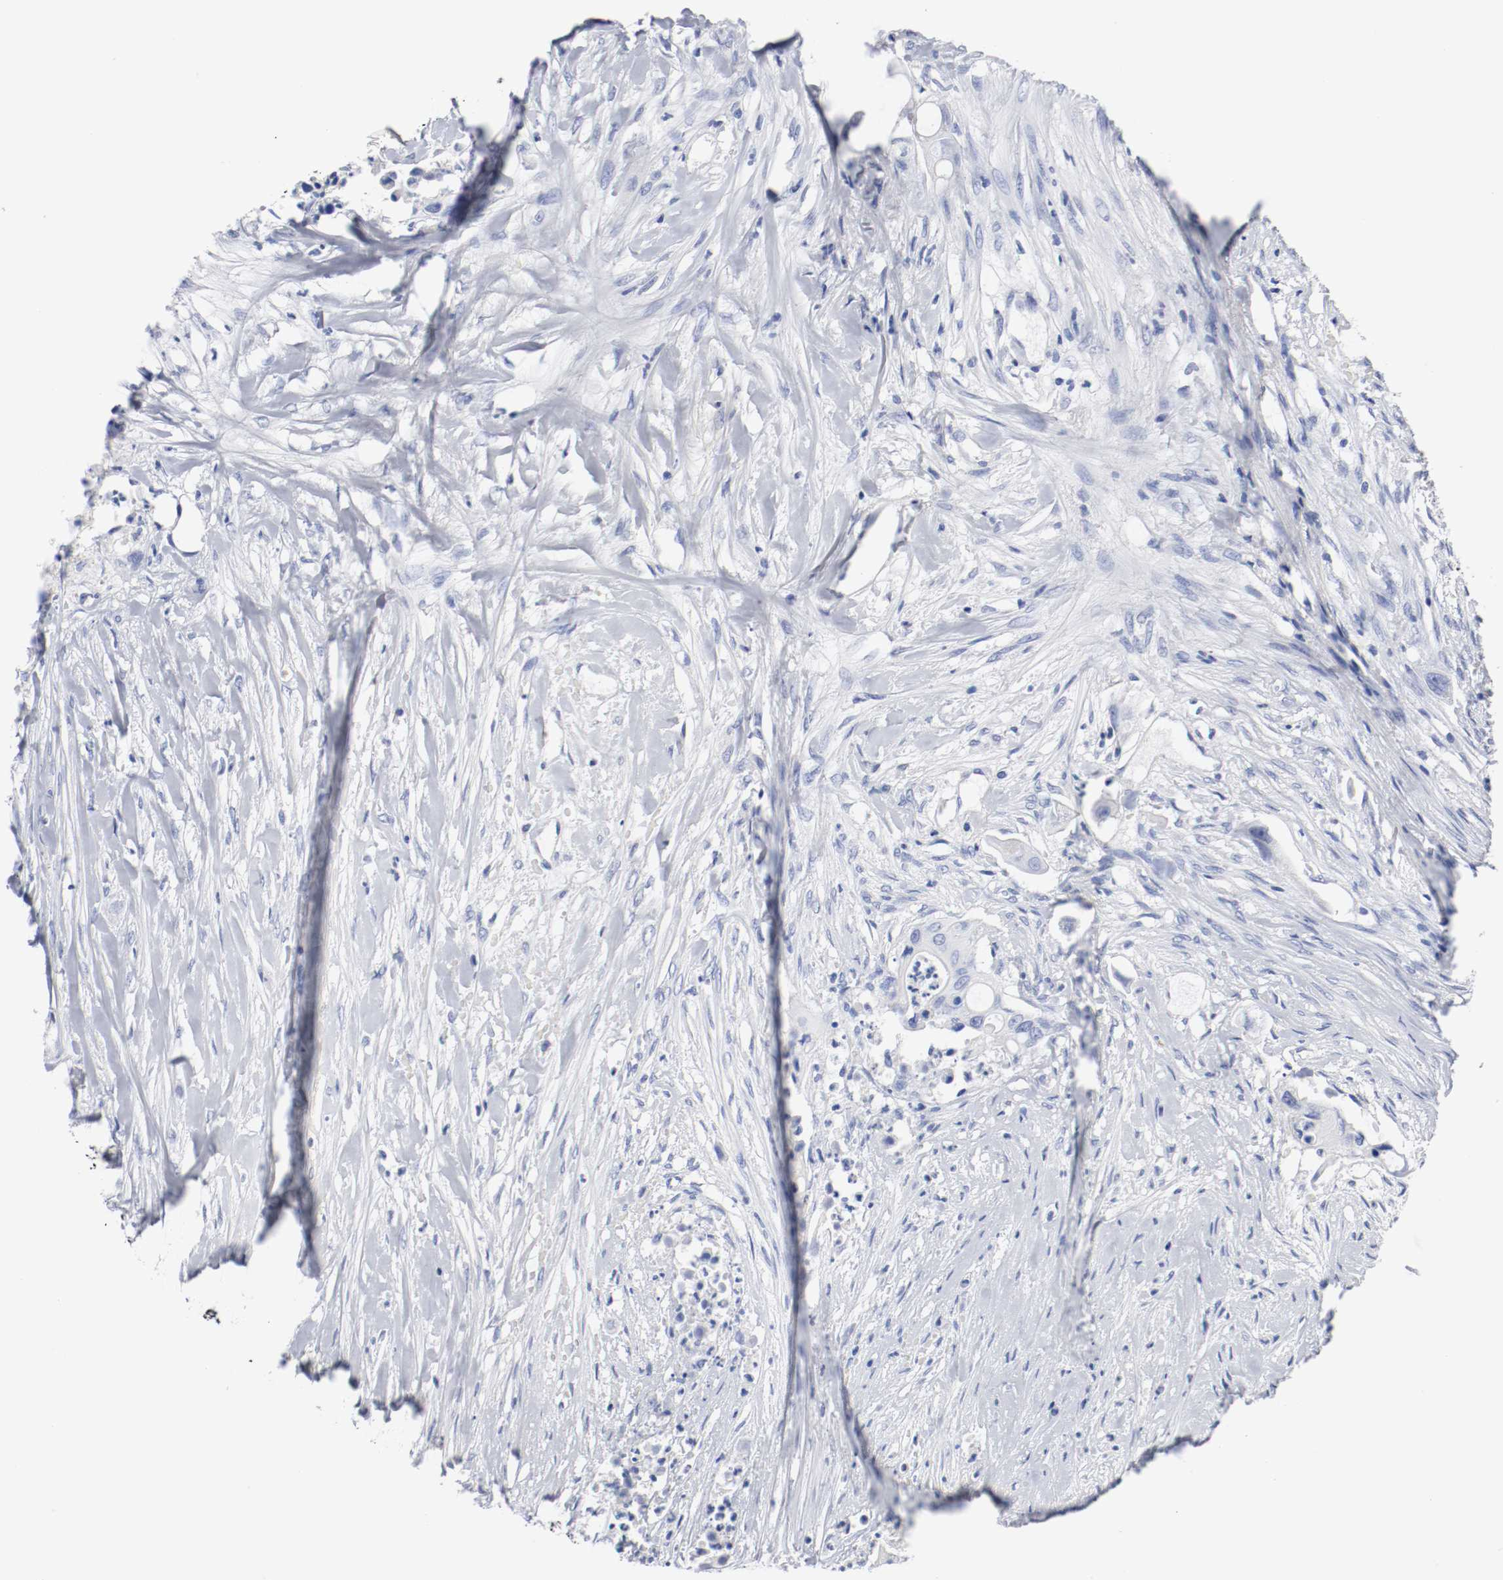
{"staining": {"intensity": "negative", "quantity": "none", "location": "none"}, "tissue": "colorectal cancer", "cell_type": "Tumor cells", "image_type": "cancer", "snomed": [{"axis": "morphology", "description": "Adenocarcinoma, NOS"}, {"axis": "topography", "description": "Colon"}], "caption": "Immunohistochemical staining of human adenocarcinoma (colorectal) reveals no significant staining in tumor cells.", "gene": "GAD1", "patient": {"sex": "female", "age": 57}}